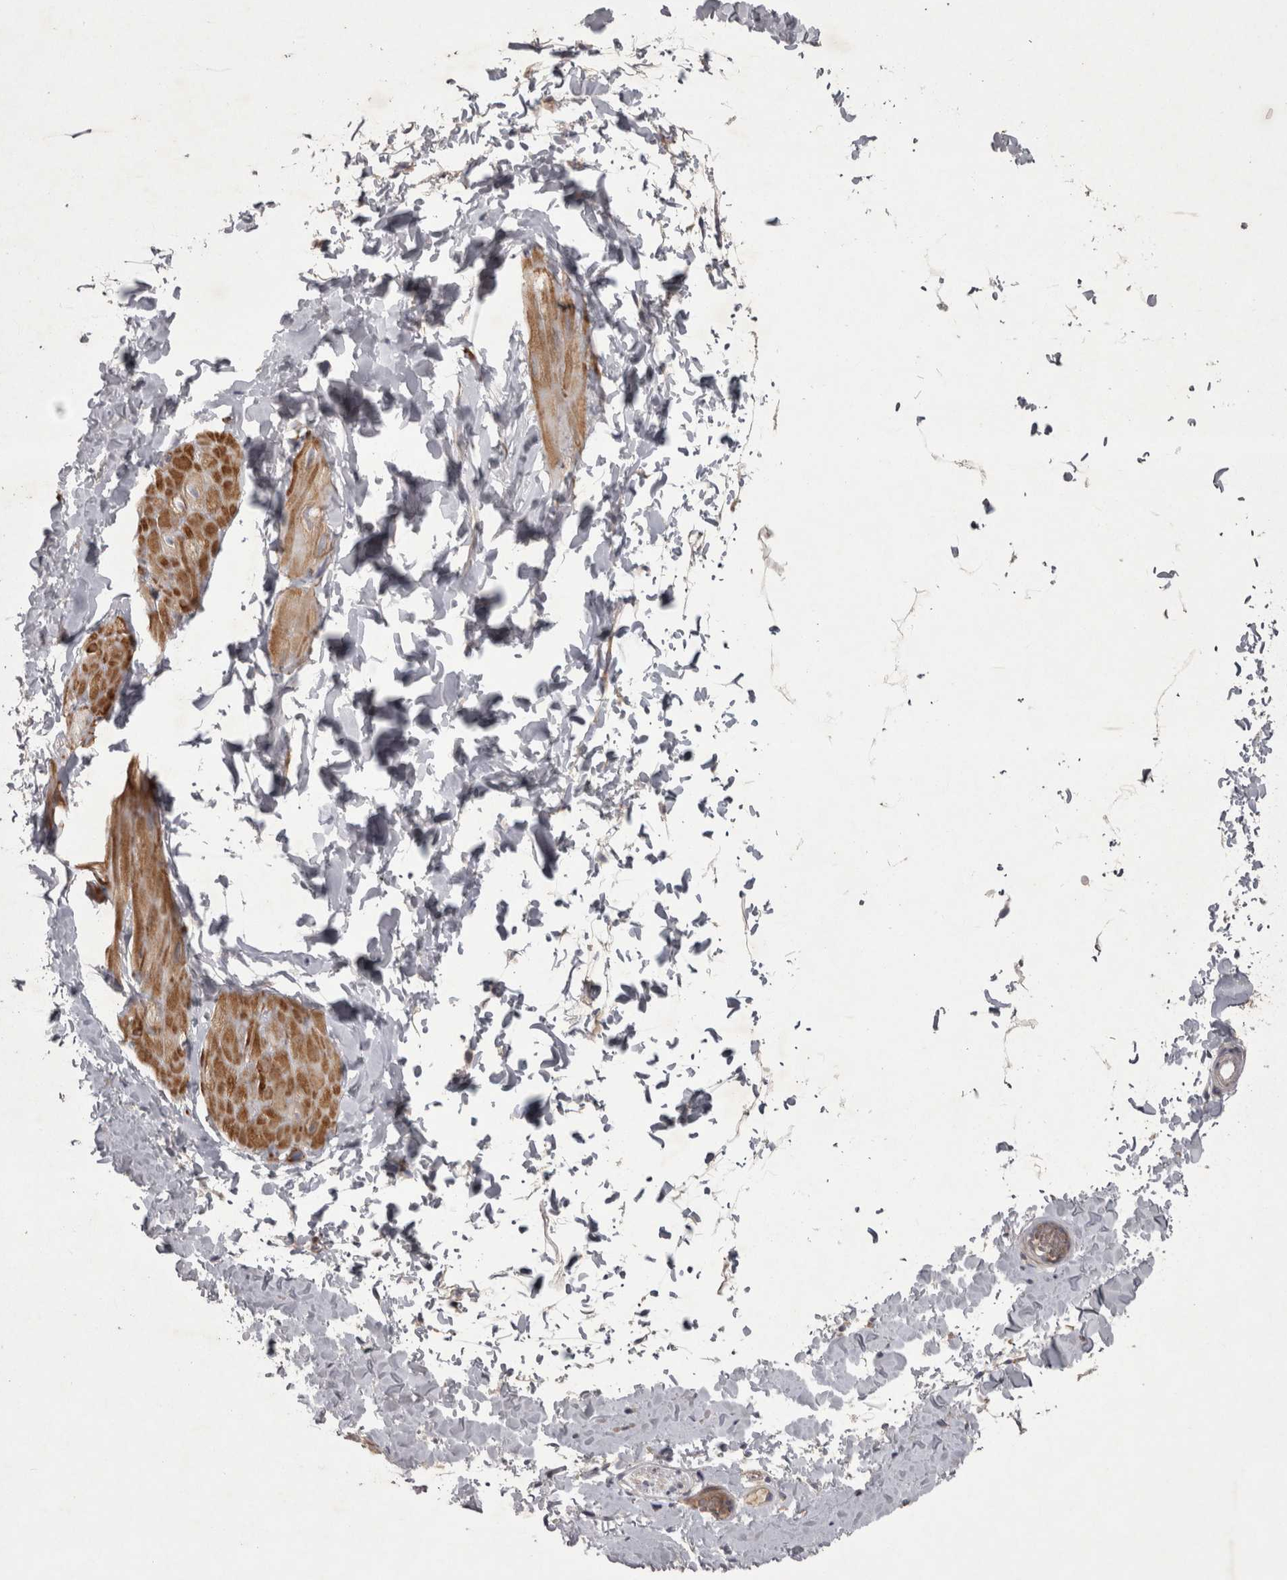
{"staining": {"intensity": "weak", "quantity": ">75%", "location": "cytoplasmic/membranous"}, "tissue": "adipose tissue", "cell_type": "Adipocytes", "image_type": "normal", "snomed": [{"axis": "morphology", "description": "Normal tissue, NOS"}, {"axis": "topography", "description": "Adipose tissue"}, {"axis": "topography", "description": "Vascular tissue"}, {"axis": "topography", "description": "Peripheral nerve tissue"}], "caption": "Adipocytes exhibit low levels of weak cytoplasmic/membranous positivity in approximately >75% of cells in unremarkable human adipose tissue. (DAB = brown stain, brightfield microscopy at high magnification).", "gene": "DBT", "patient": {"sex": "male", "age": 25}}